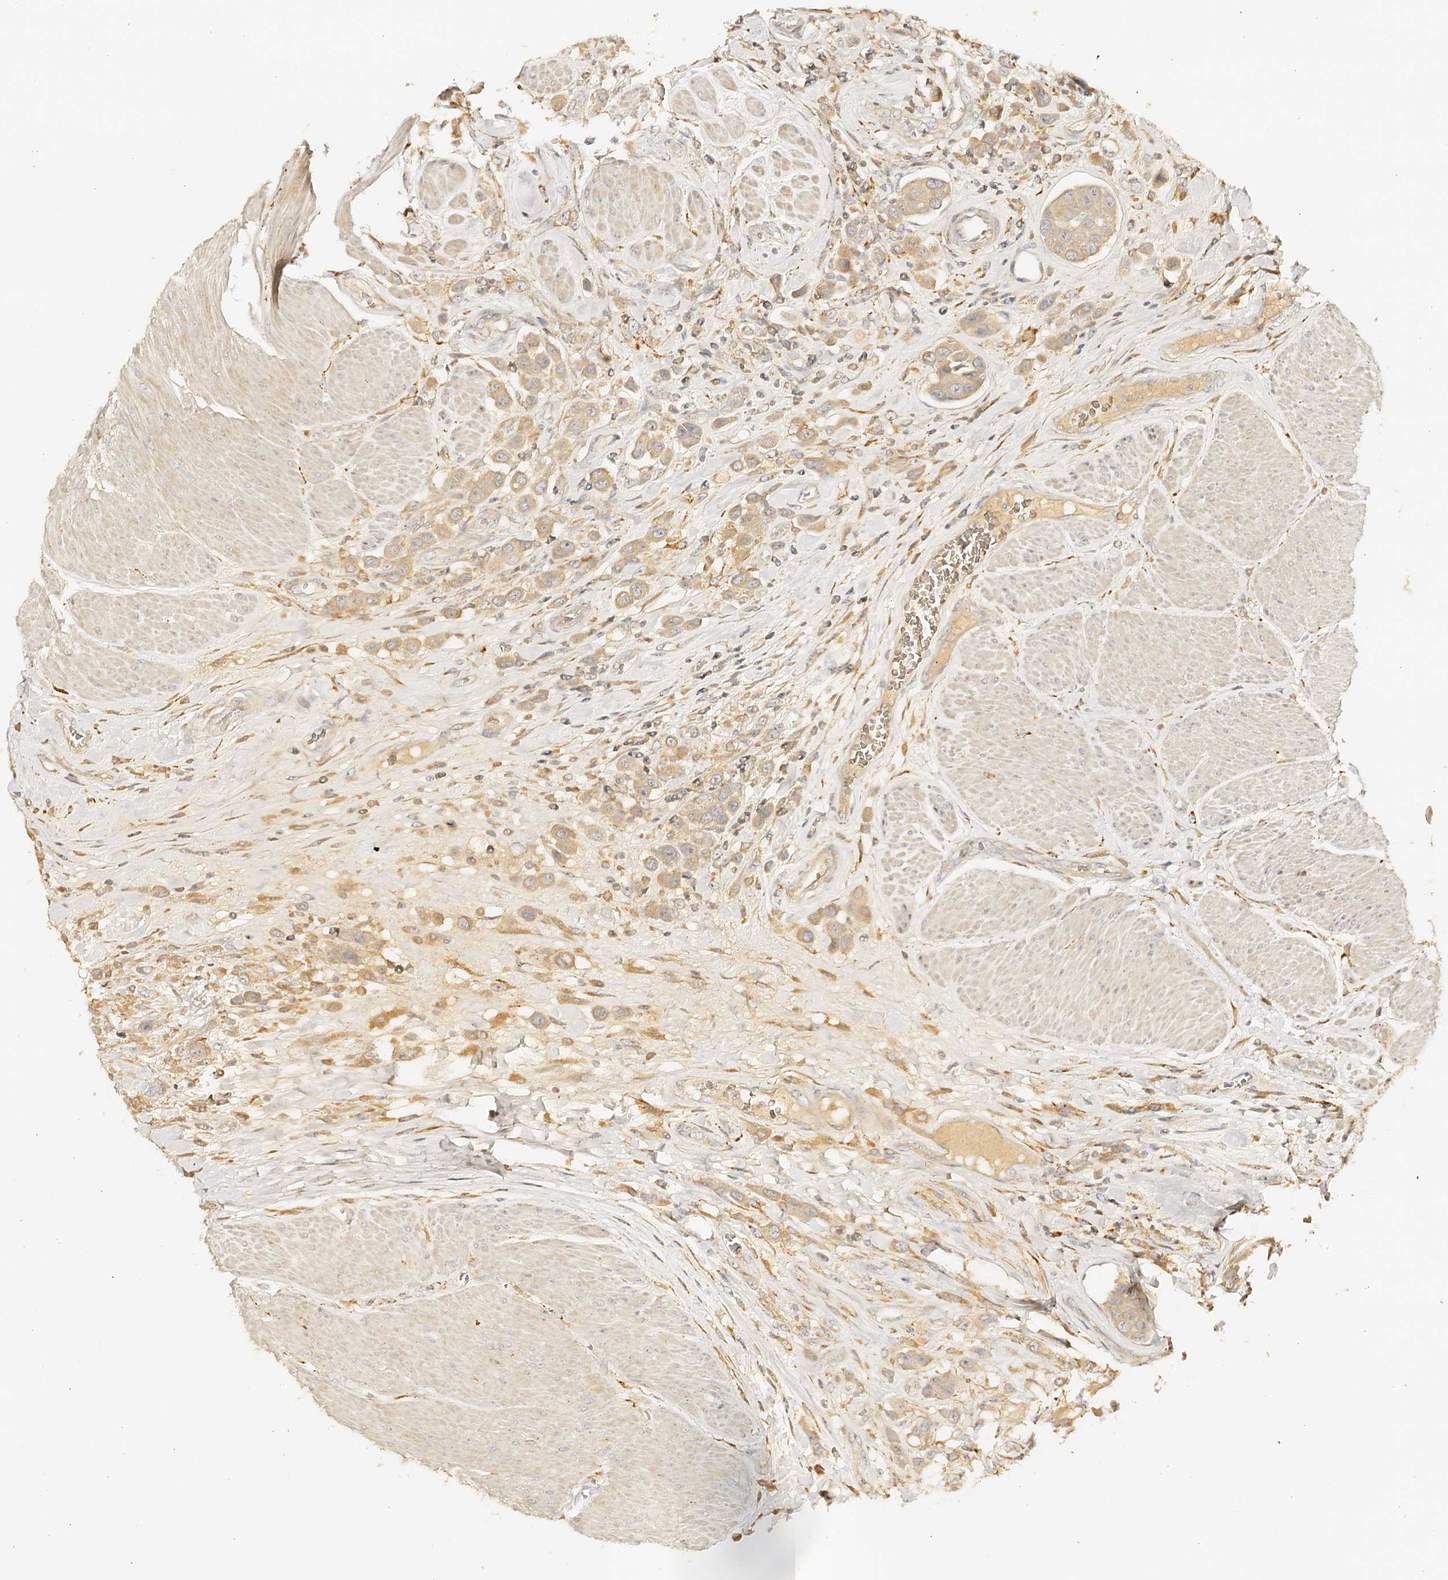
{"staining": {"intensity": "weak", "quantity": ">75%", "location": "cytoplasmic/membranous"}, "tissue": "urothelial cancer", "cell_type": "Tumor cells", "image_type": "cancer", "snomed": [{"axis": "morphology", "description": "Urothelial carcinoma, High grade"}, {"axis": "topography", "description": "Urinary bladder"}], "caption": "The micrograph displays a brown stain indicating the presence of a protein in the cytoplasmic/membranous of tumor cells in urothelial cancer.", "gene": "DMXL2", "patient": {"sex": "male", "age": 50}}